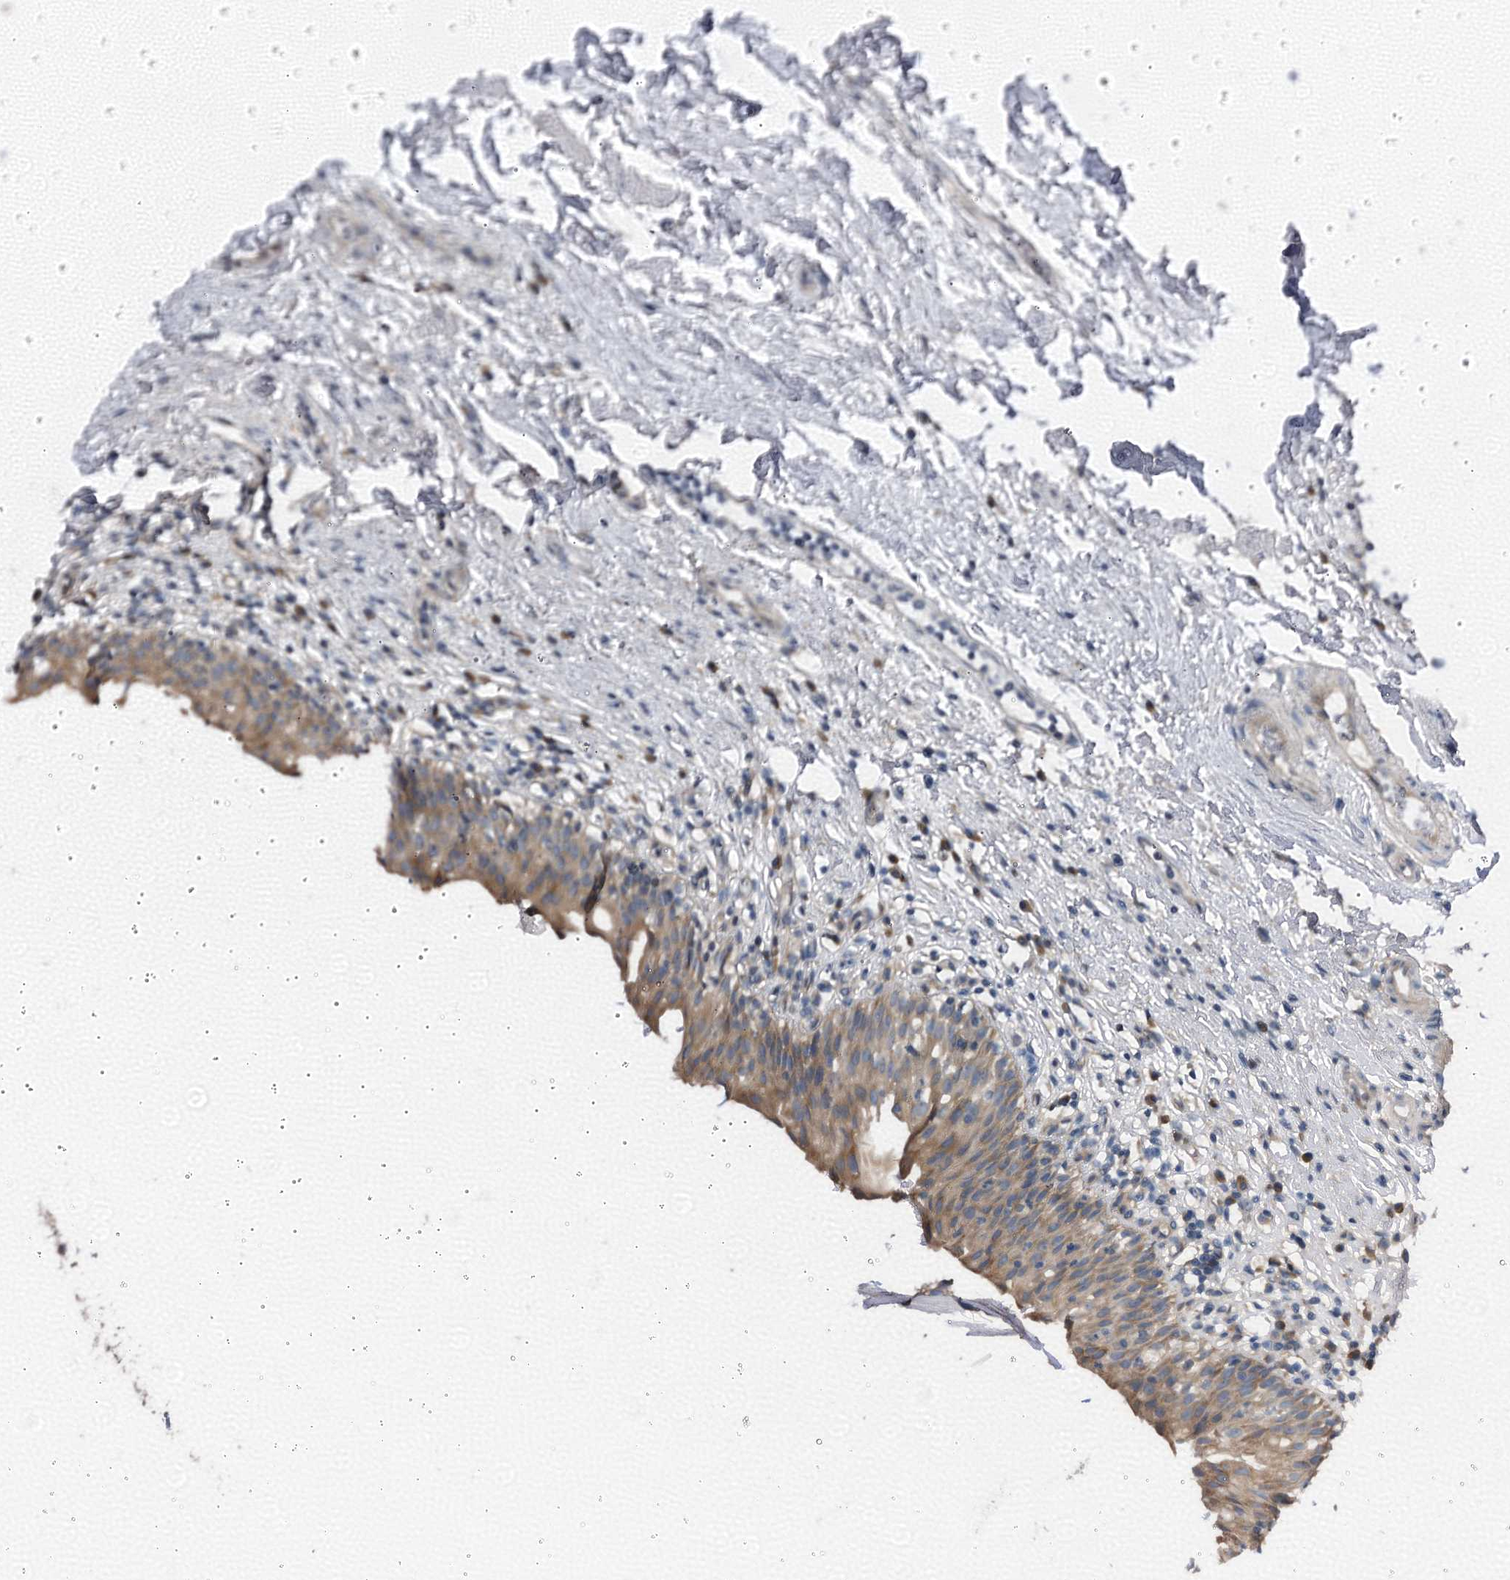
{"staining": {"intensity": "moderate", "quantity": "25%-75%", "location": "cytoplasmic/membranous"}, "tissue": "urinary bladder", "cell_type": "Urothelial cells", "image_type": "normal", "snomed": [{"axis": "morphology", "description": "Normal tissue, NOS"}, {"axis": "morphology", "description": "Inflammation, NOS"}, {"axis": "topography", "description": "Urinary bladder"}], "caption": "IHC of normal urinary bladder reveals medium levels of moderate cytoplasmic/membranous staining in about 25%-75% of urothelial cells.", "gene": "STARD13", "patient": {"sex": "male", "age": 63}}